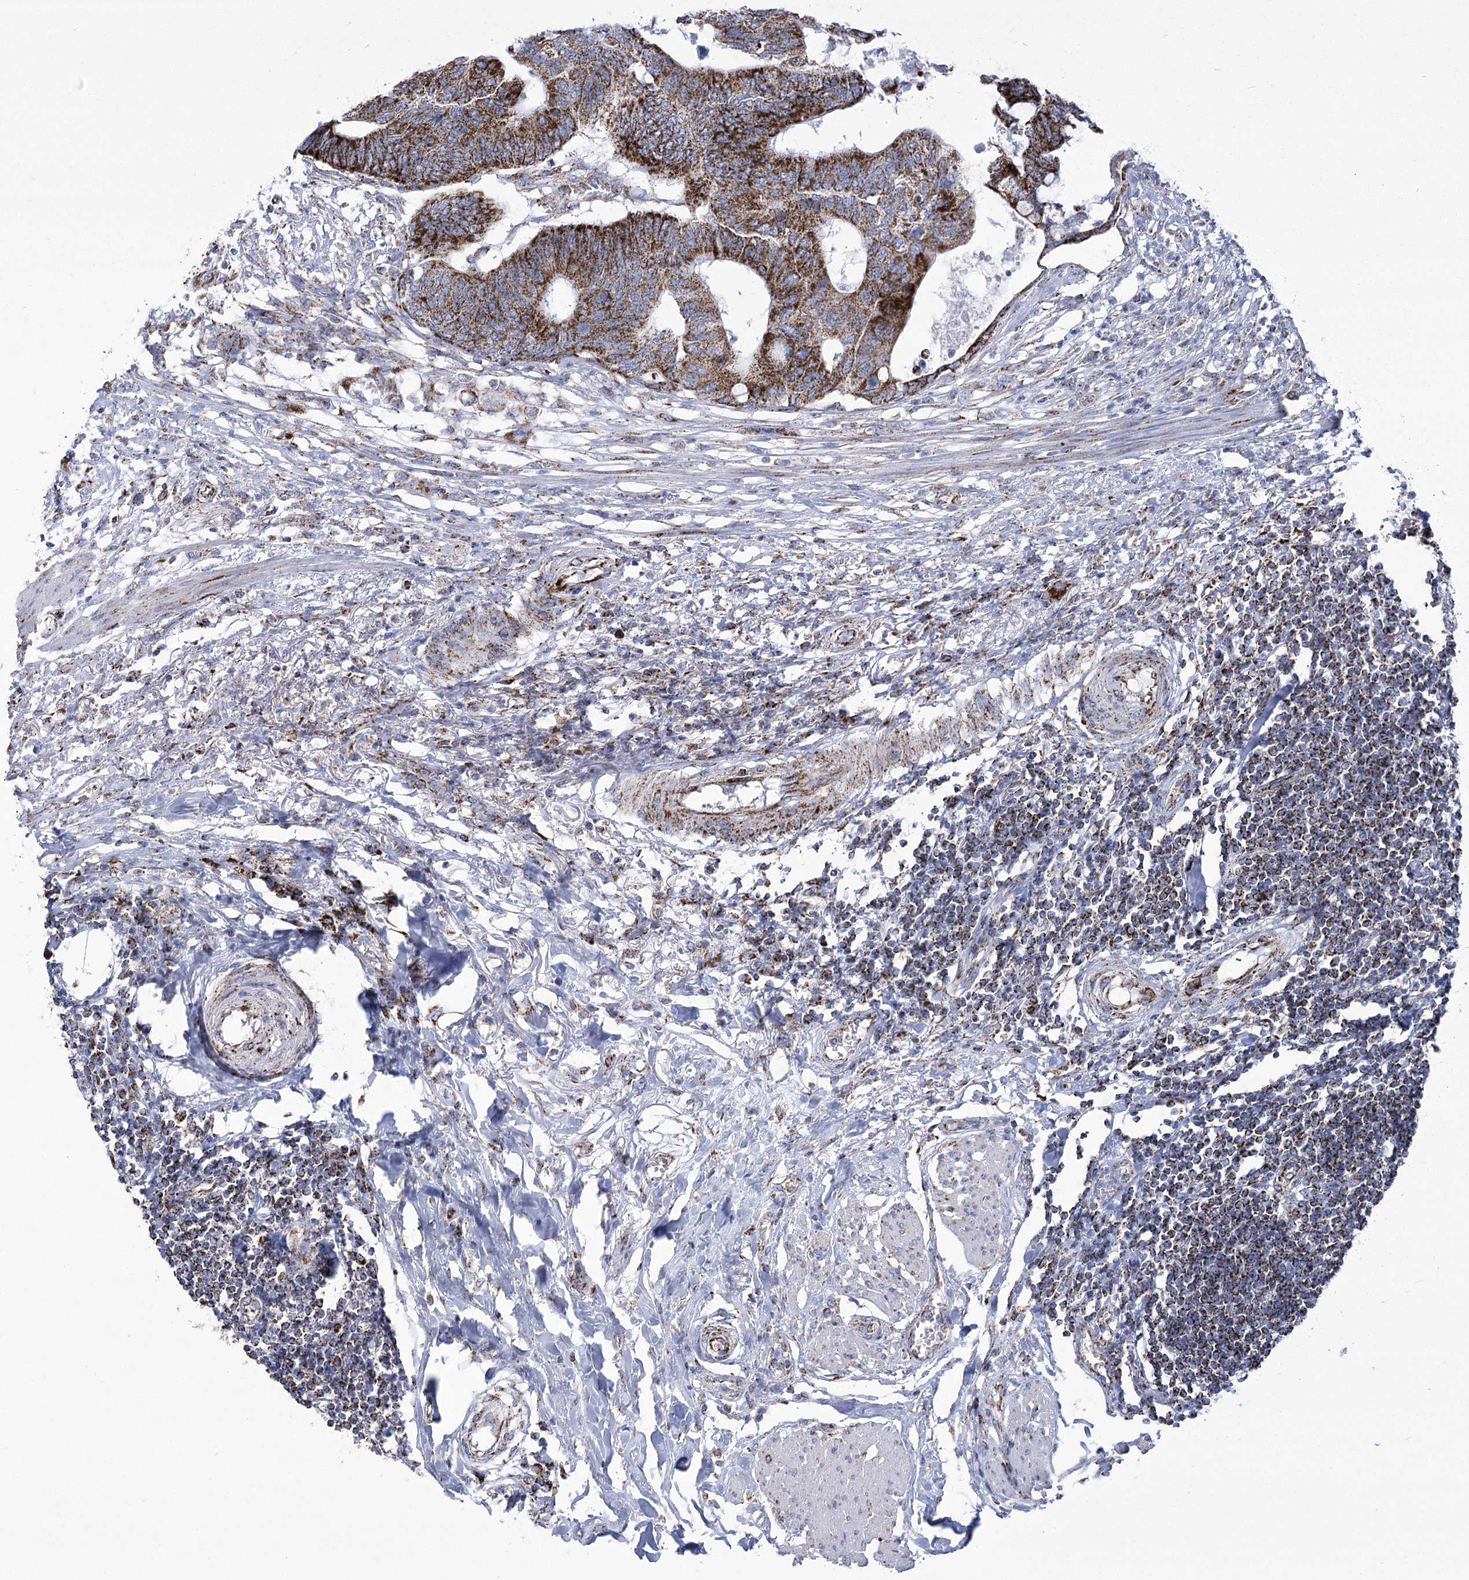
{"staining": {"intensity": "strong", "quantity": ">75%", "location": "cytoplasmic/membranous"}, "tissue": "colorectal cancer", "cell_type": "Tumor cells", "image_type": "cancer", "snomed": [{"axis": "morphology", "description": "Normal tissue, NOS"}, {"axis": "morphology", "description": "Adenocarcinoma, NOS"}, {"axis": "topography", "description": "Rectum"}, {"axis": "topography", "description": "Peripheral nerve tissue"}], "caption": "DAB (3,3'-diaminobenzidine) immunohistochemical staining of colorectal adenocarcinoma shows strong cytoplasmic/membranous protein staining in about >75% of tumor cells.", "gene": "PDHB", "patient": {"sex": "male", "age": 92}}